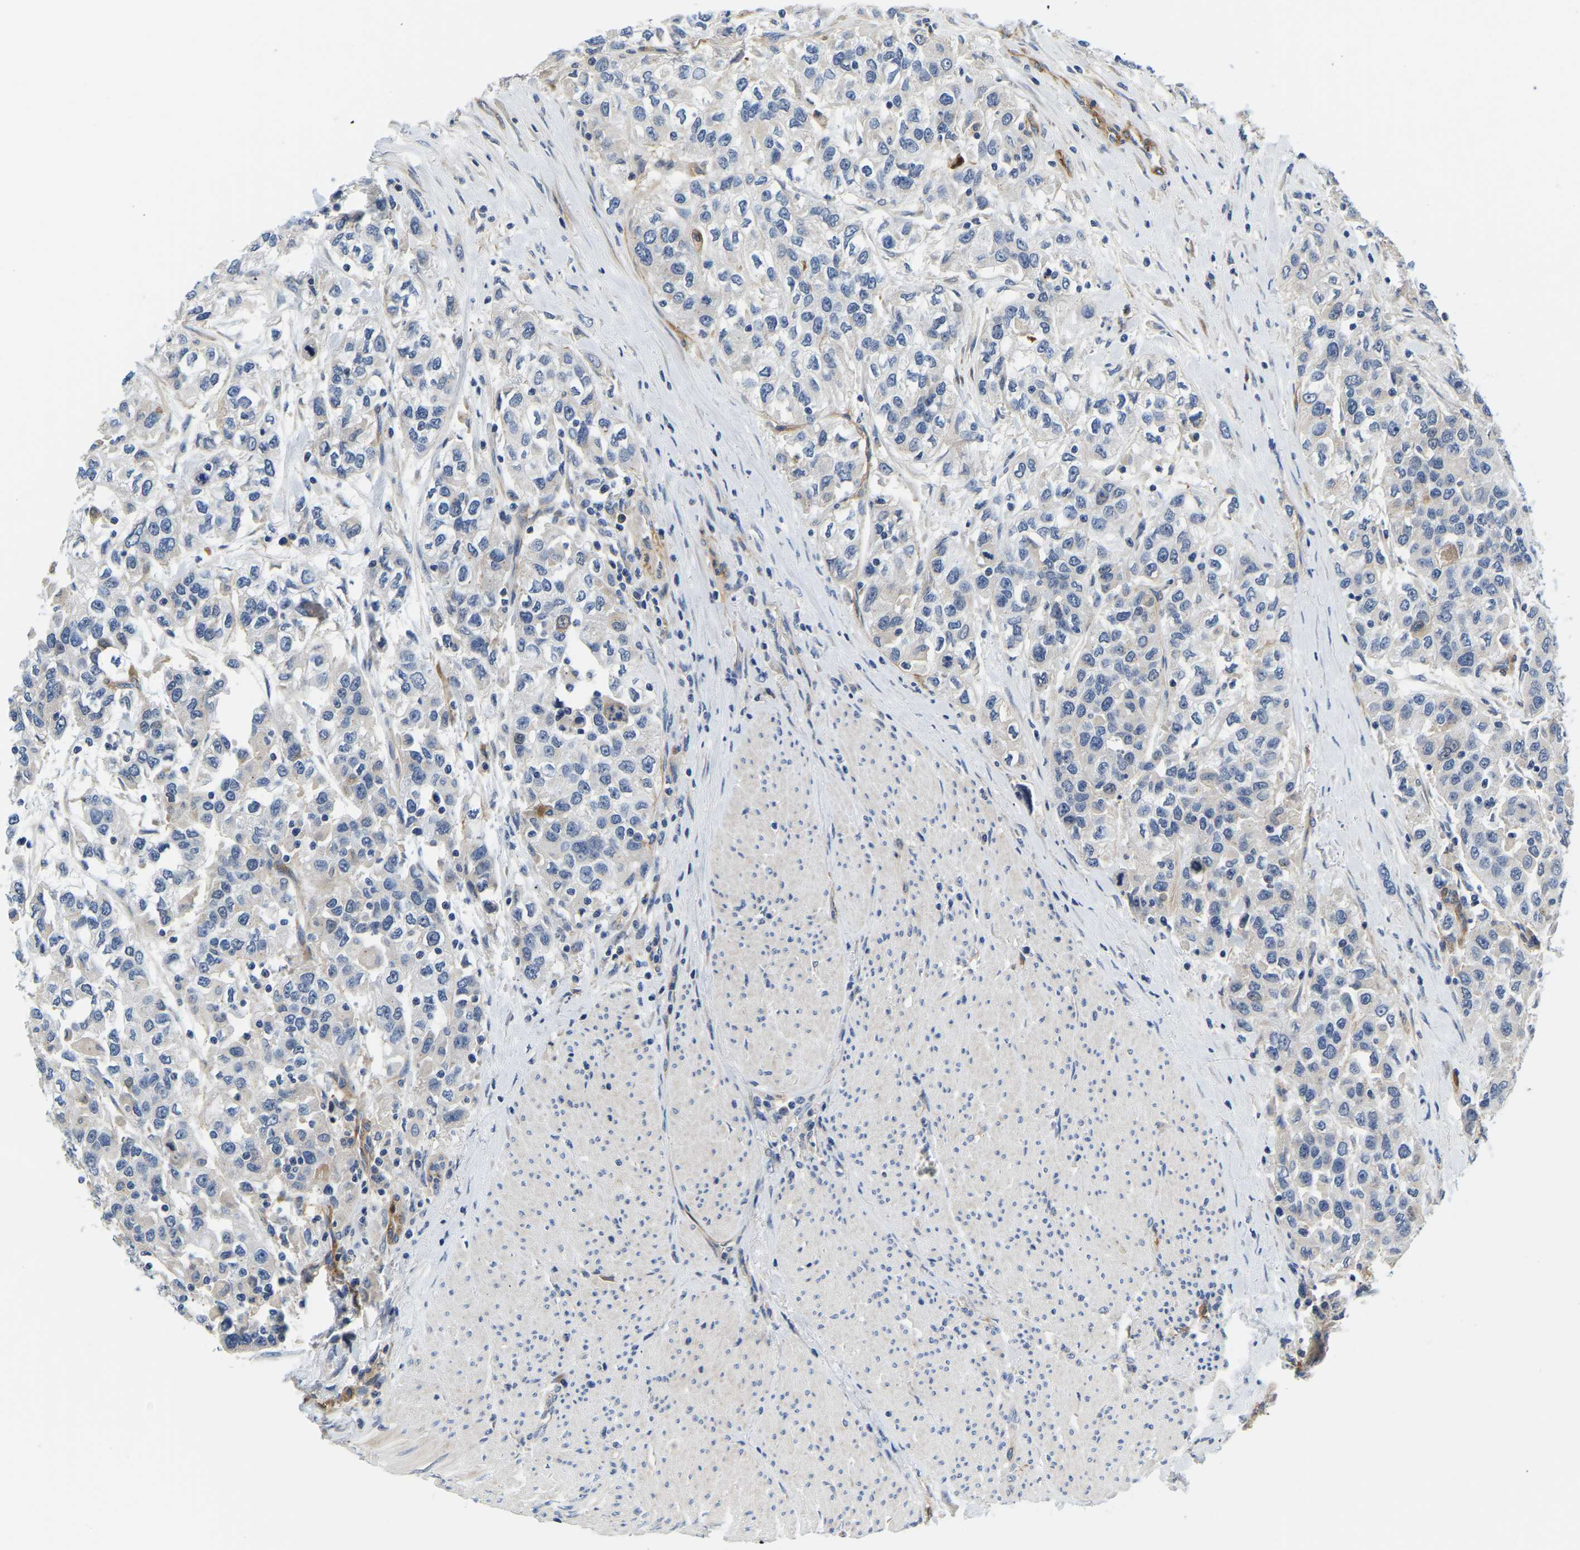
{"staining": {"intensity": "negative", "quantity": "none", "location": "none"}, "tissue": "urothelial cancer", "cell_type": "Tumor cells", "image_type": "cancer", "snomed": [{"axis": "morphology", "description": "Urothelial carcinoma, High grade"}, {"axis": "topography", "description": "Urinary bladder"}], "caption": "High magnification brightfield microscopy of high-grade urothelial carcinoma stained with DAB (3,3'-diaminobenzidine) (brown) and counterstained with hematoxylin (blue): tumor cells show no significant expression.", "gene": "LIAS", "patient": {"sex": "female", "age": 80}}